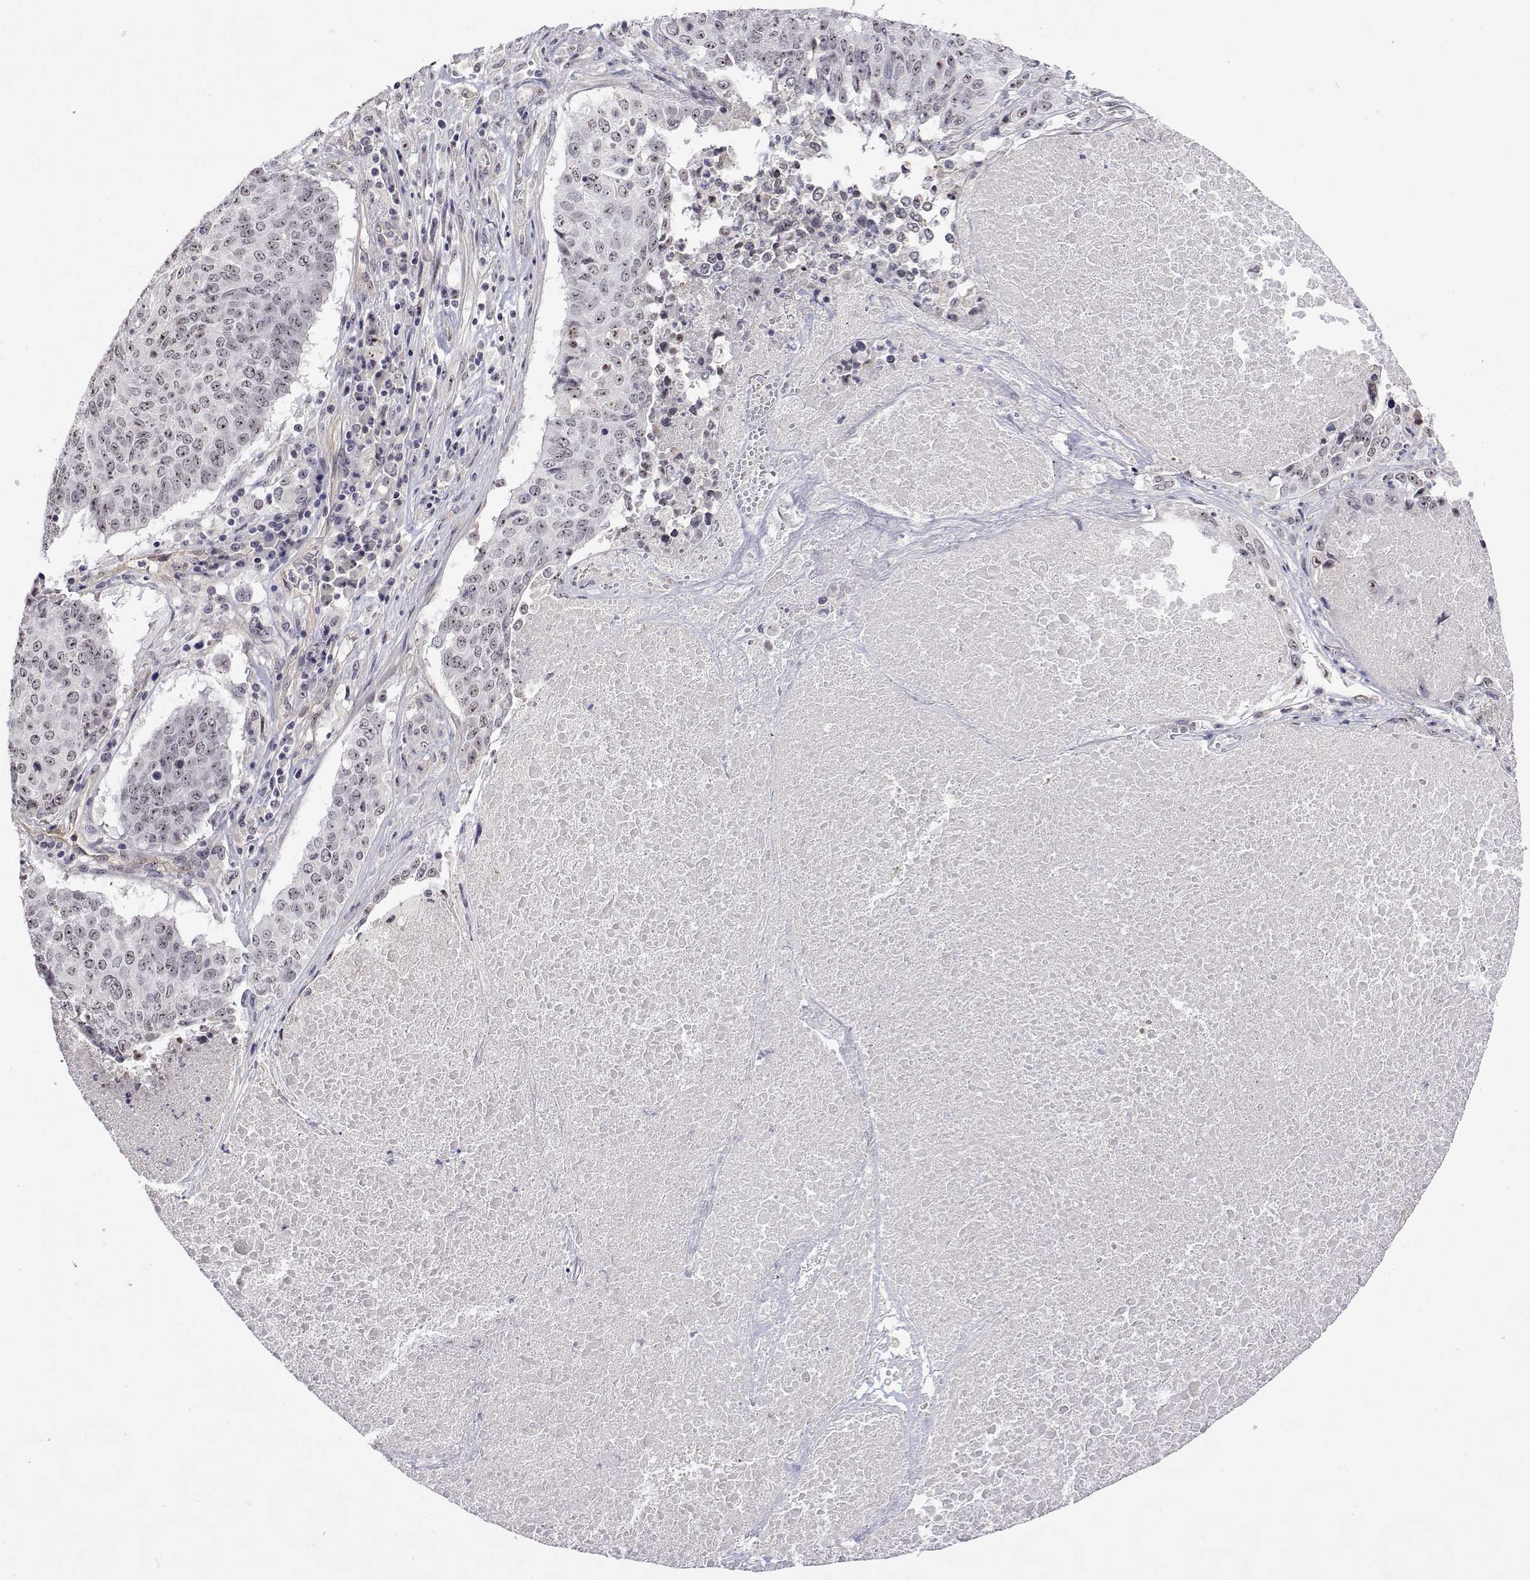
{"staining": {"intensity": "weak", "quantity": "25%-75%", "location": "nuclear"}, "tissue": "lung cancer", "cell_type": "Tumor cells", "image_type": "cancer", "snomed": [{"axis": "morphology", "description": "Normal tissue, NOS"}, {"axis": "morphology", "description": "Squamous cell carcinoma, NOS"}, {"axis": "topography", "description": "Bronchus"}, {"axis": "topography", "description": "Lung"}], "caption": "A micrograph showing weak nuclear staining in about 25%-75% of tumor cells in squamous cell carcinoma (lung), as visualized by brown immunohistochemical staining.", "gene": "NHP2", "patient": {"sex": "male", "age": 64}}